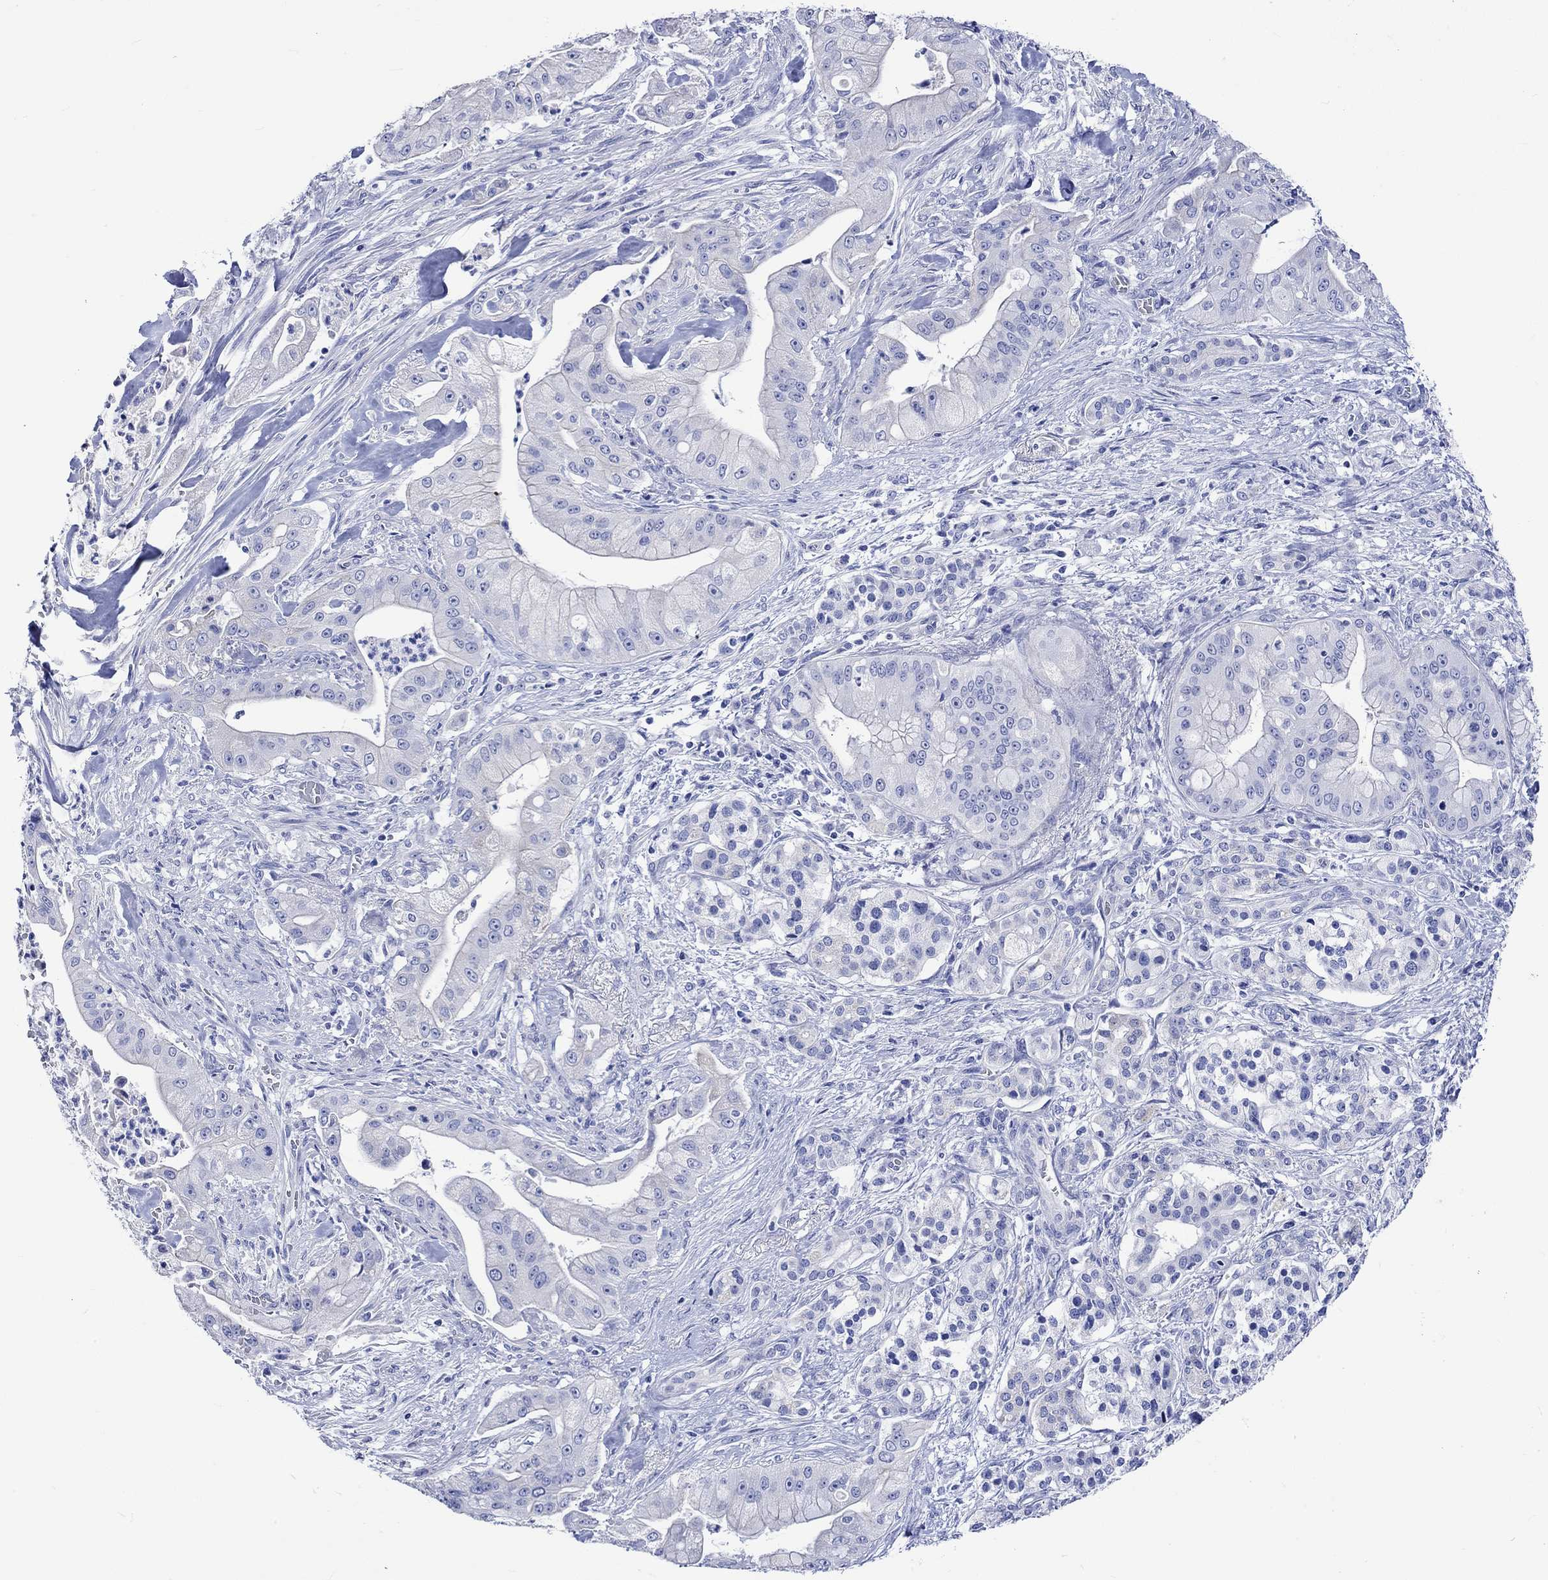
{"staining": {"intensity": "negative", "quantity": "none", "location": "none"}, "tissue": "pancreatic cancer", "cell_type": "Tumor cells", "image_type": "cancer", "snomed": [{"axis": "morphology", "description": "Normal tissue, NOS"}, {"axis": "morphology", "description": "Inflammation, NOS"}, {"axis": "morphology", "description": "Adenocarcinoma, NOS"}, {"axis": "topography", "description": "Pancreas"}], "caption": "Micrograph shows no significant protein positivity in tumor cells of pancreatic adenocarcinoma.", "gene": "HARBI1", "patient": {"sex": "male", "age": 57}}